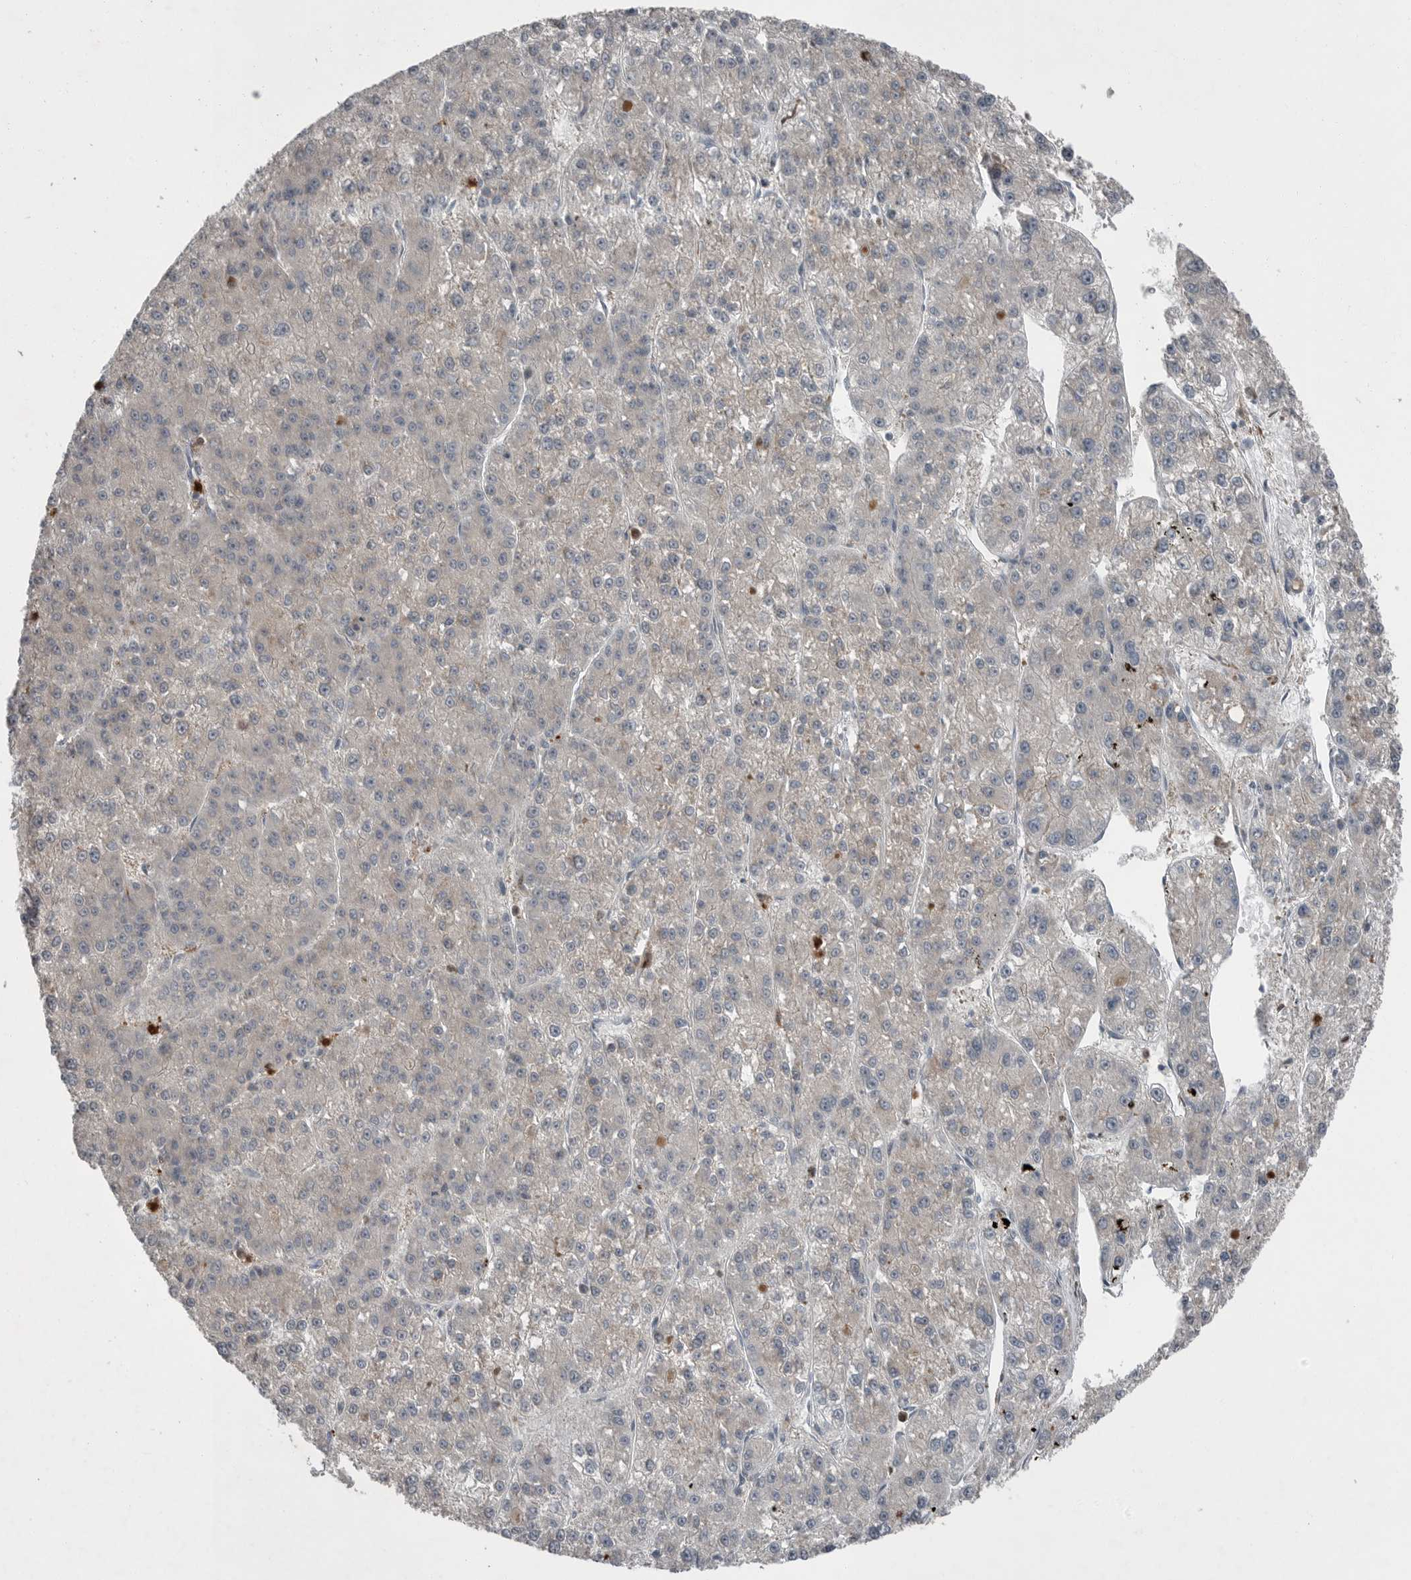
{"staining": {"intensity": "negative", "quantity": "none", "location": "none"}, "tissue": "liver cancer", "cell_type": "Tumor cells", "image_type": "cancer", "snomed": [{"axis": "morphology", "description": "Carcinoma, Hepatocellular, NOS"}, {"axis": "topography", "description": "Liver"}], "caption": "Liver hepatocellular carcinoma stained for a protein using IHC displays no positivity tumor cells.", "gene": "SCP2", "patient": {"sex": "female", "age": 73}}